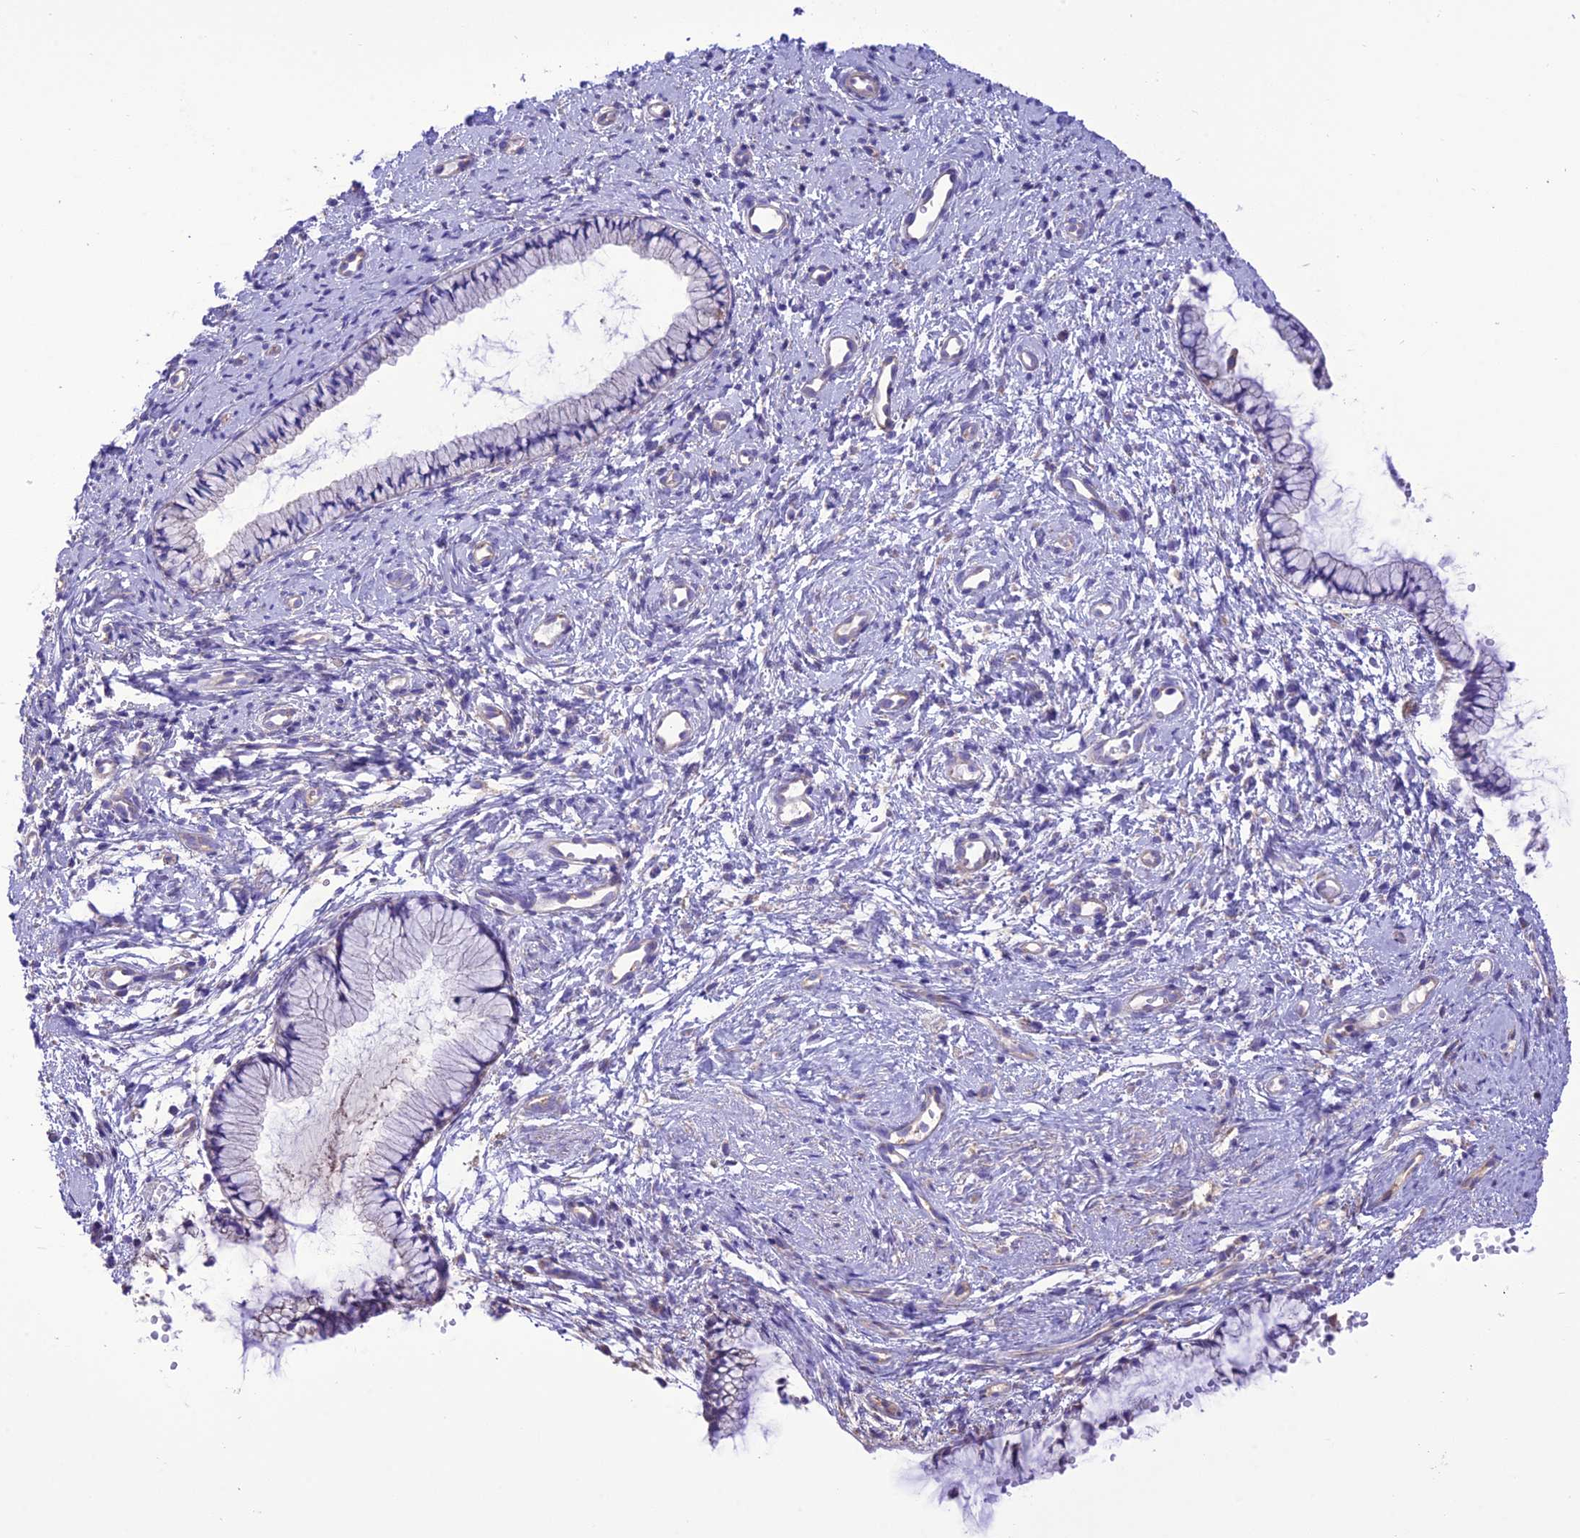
{"staining": {"intensity": "moderate", "quantity": "<25%", "location": "cytoplasmic/membranous"}, "tissue": "cervix", "cell_type": "Glandular cells", "image_type": "normal", "snomed": [{"axis": "morphology", "description": "Normal tissue, NOS"}, {"axis": "topography", "description": "Cervix"}], "caption": "IHC micrograph of unremarkable cervix: human cervix stained using immunohistochemistry (IHC) exhibits low levels of moderate protein expression localized specifically in the cytoplasmic/membranous of glandular cells, appearing as a cytoplasmic/membranous brown color.", "gene": "MAP3K12", "patient": {"sex": "female", "age": 57}}